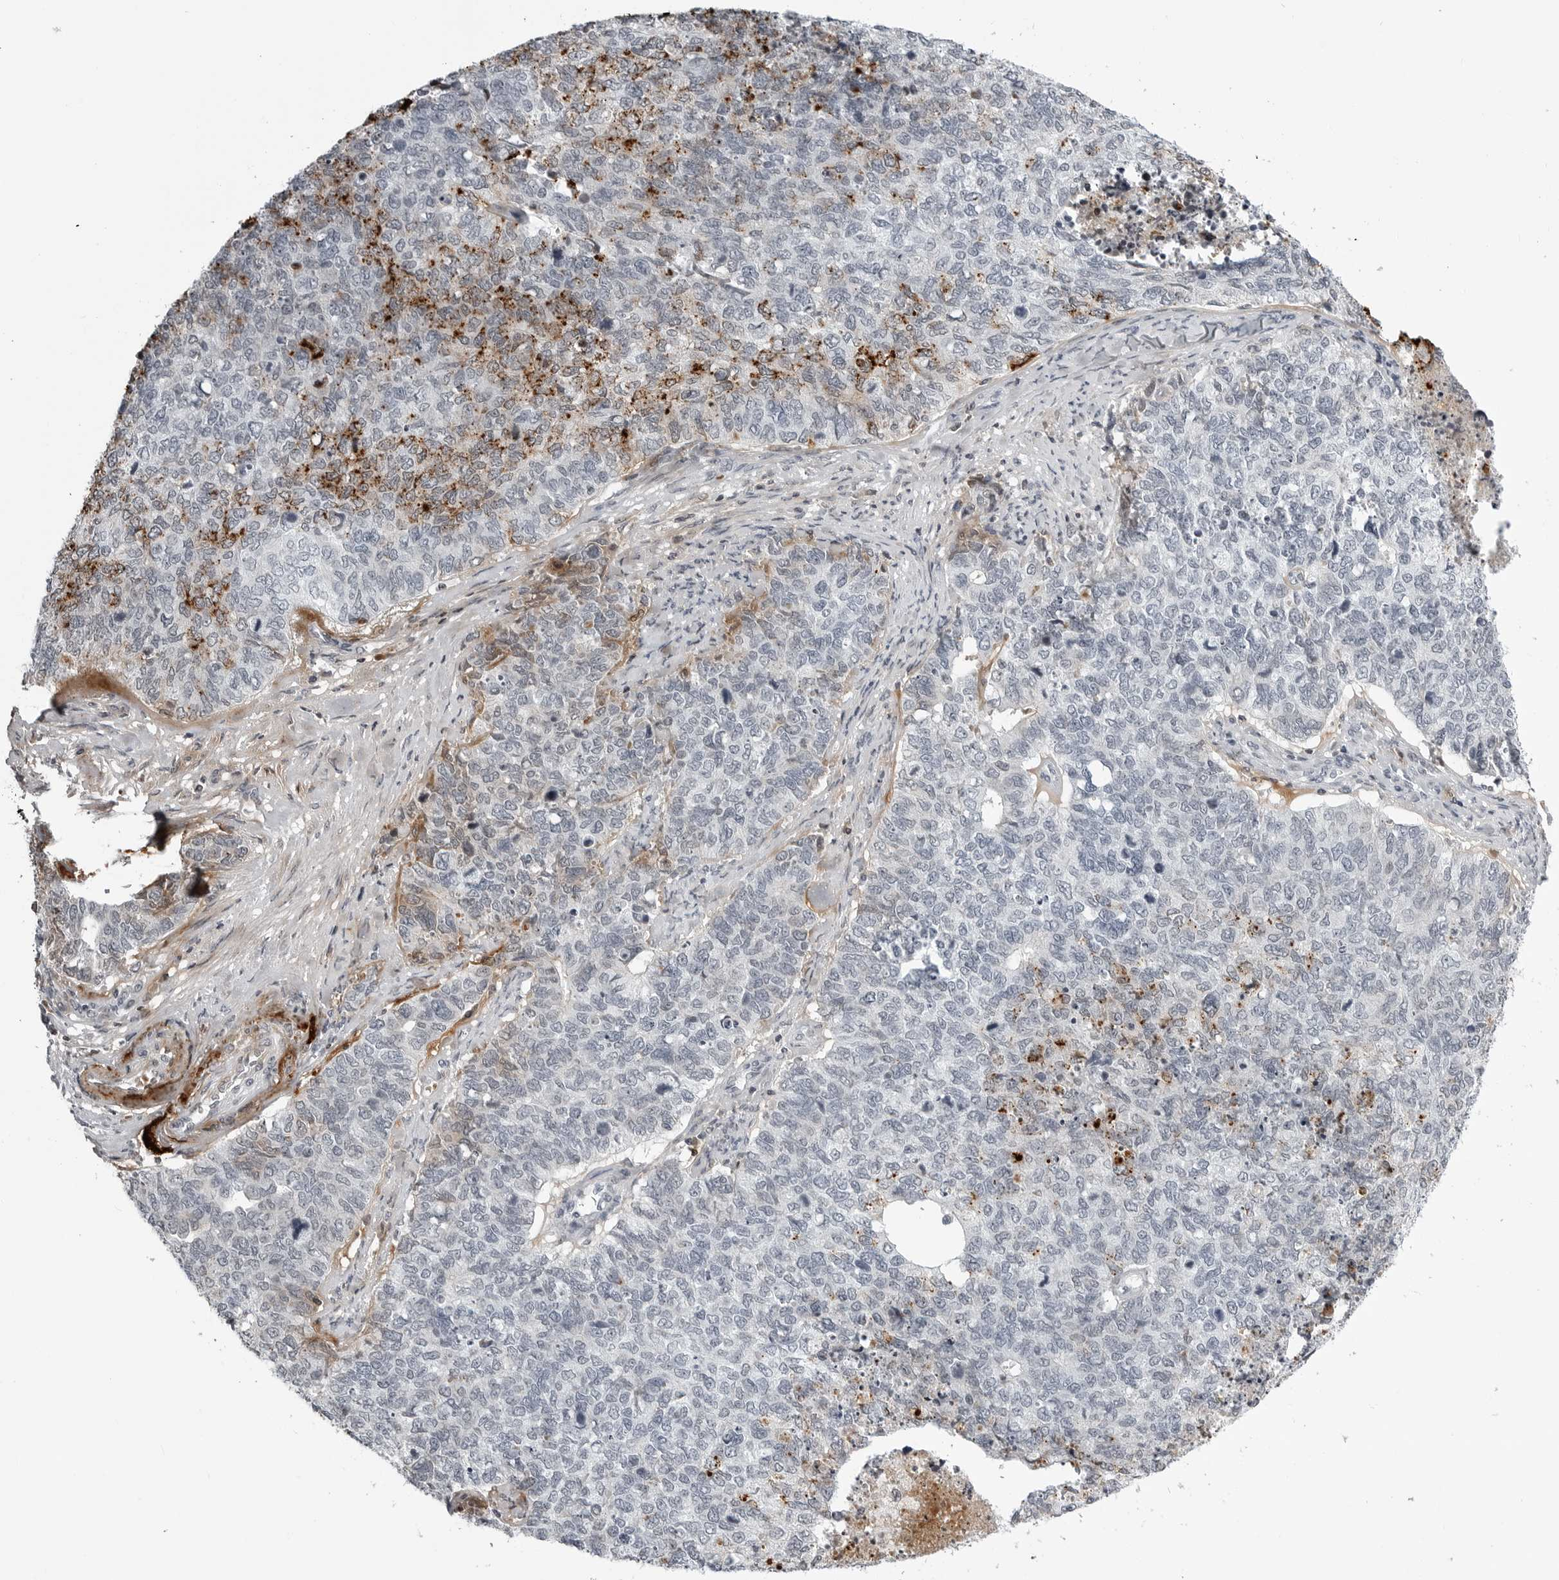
{"staining": {"intensity": "negative", "quantity": "none", "location": "none"}, "tissue": "cervical cancer", "cell_type": "Tumor cells", "image_type": "cancer", "snomed": [{"axis": "morphology", "description": "Squamous cell carcinoma, NOS"}, {"axis": "topography", "description": "Cervix"}], "caption": "Photomicrograph shows no significant protein expression in tumor cells of squamous cell carcinoma (cervical). The staining was performed using DAB (3,3'-diaminobenzidine) to visualize the protein expression in brown, while the nuclei were stained in blue with hematoxylin (Magnification: 20x).", "gene": "CXCR5", "patient": {"sex": "female", "age": 63}}